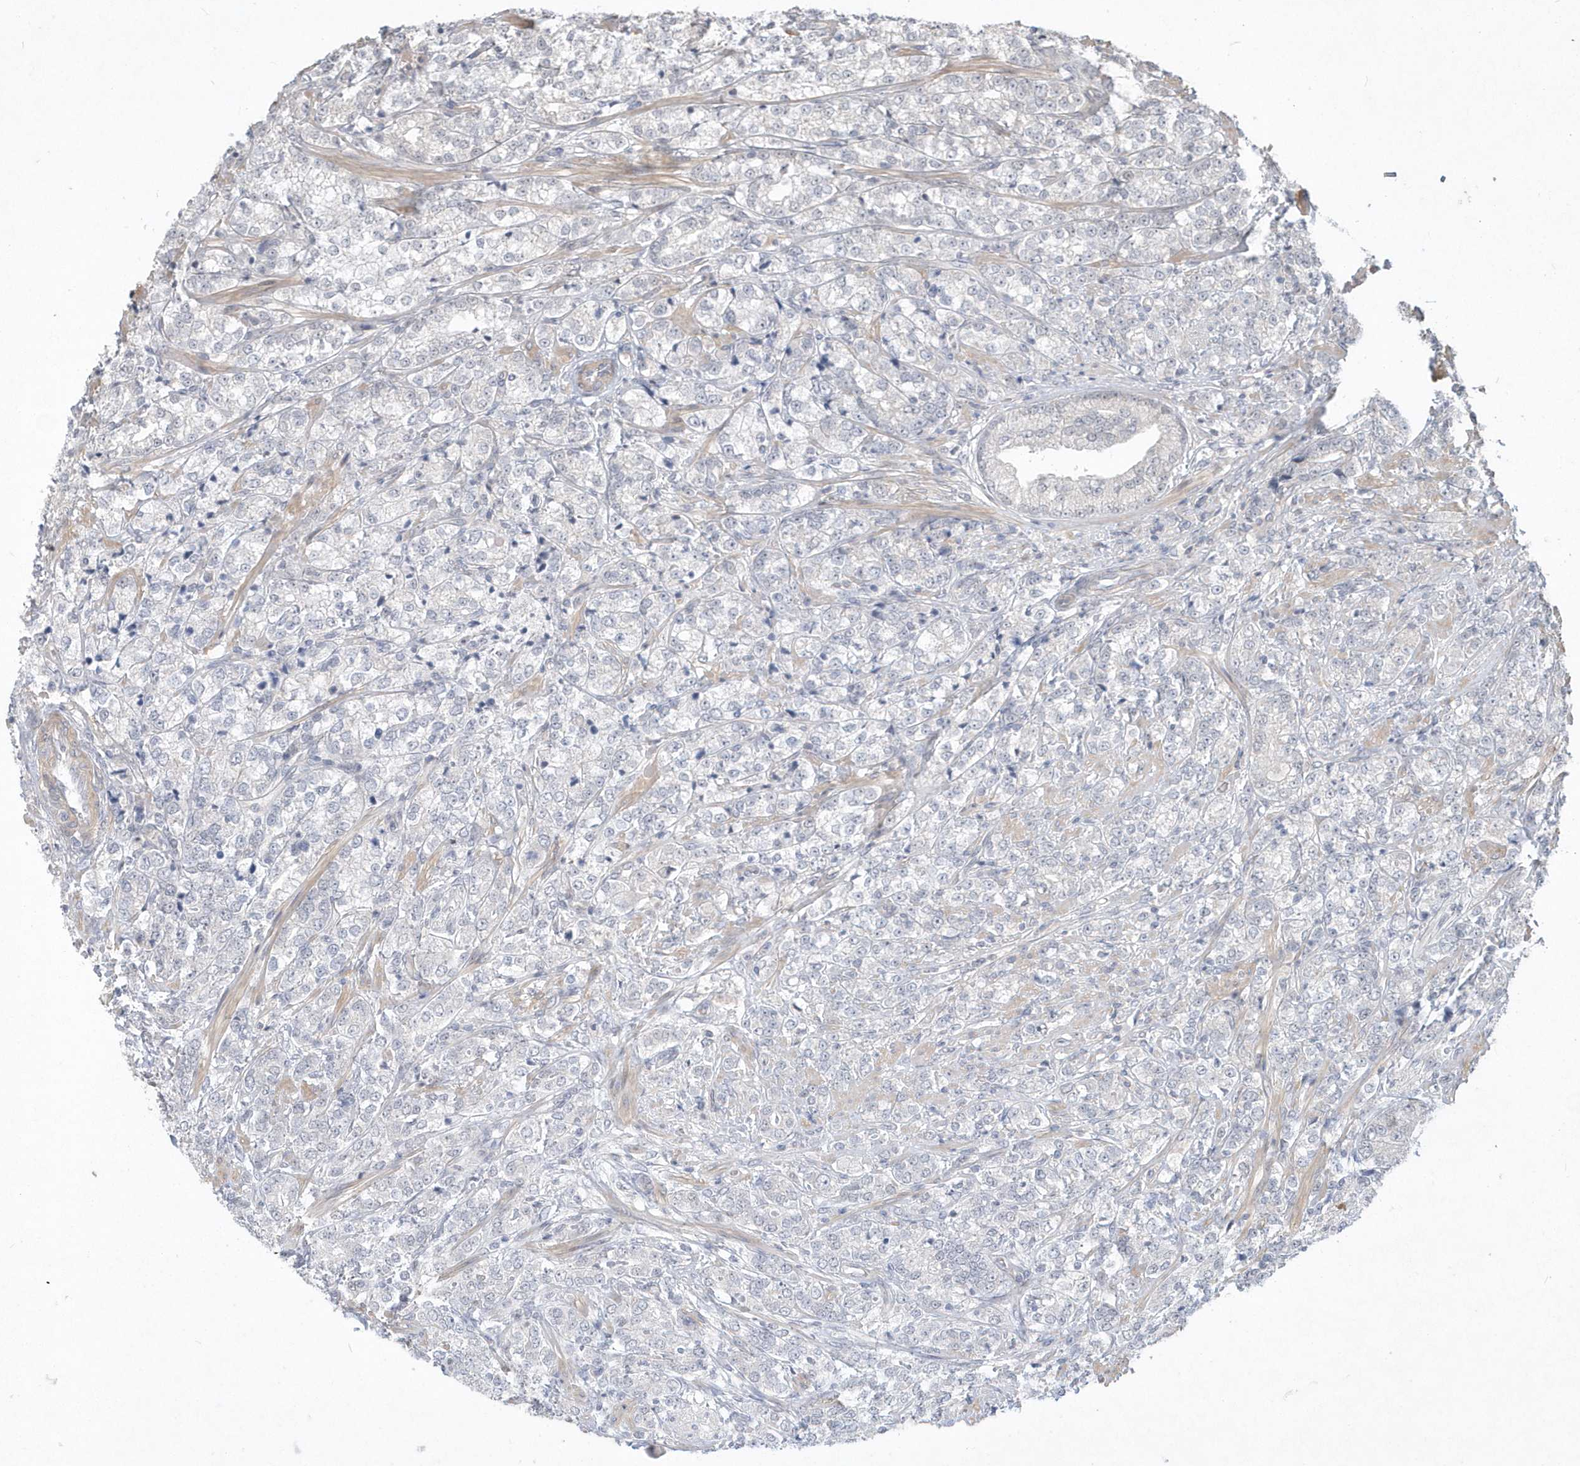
{"staining": {"intensity": "negative", "quantity": "none", "location": "none"}, "tissue": "prostate cancer", "cell_type": "Tumor cells", "image_type": "cancer", "snomed": [{"axis": "morphology", "description": "Adenocarcinoma, High grade"}, {"axis": "topography", "description": "Prostate"}], "caption": "The IHC image has no significant staining in tumor cells of prostate cancer (adenocarcinoma (high-grade)) tissue.", "gene": "TSPEAR", "patient": {"sex": "male", "age": 69}}